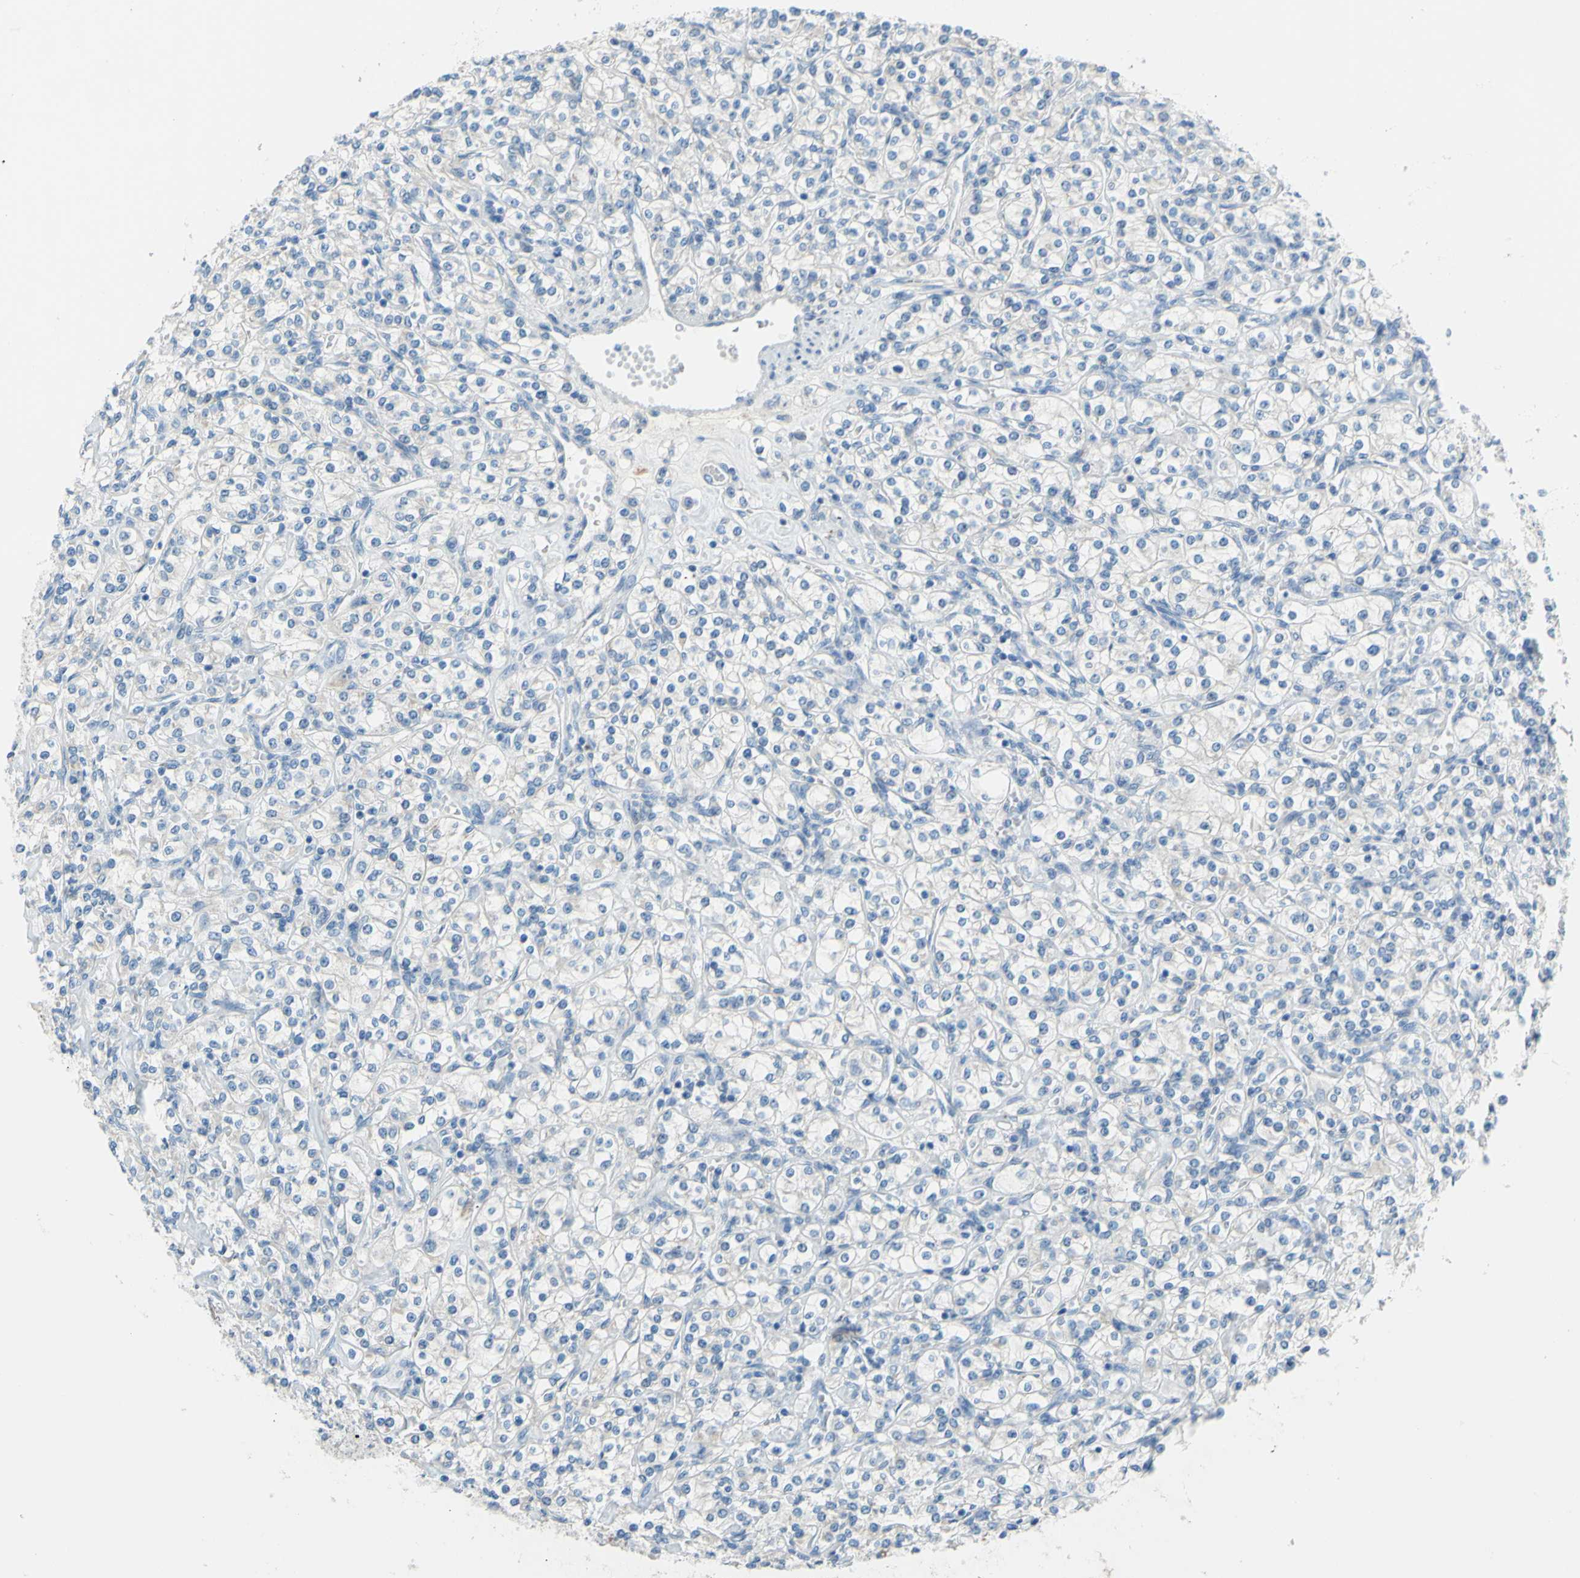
{"staining": {"intensity": "negative", "quantity": "none", "location": "none"}, "tissue": "renal cancer", "cell_type": "Tumor cells", "image_type": "cancer", "snomed": [{"axis": "morphology", "description": "Adenocarcinoma, NOS"}, {"axis": "topography", "description": "Kidney"}], "caption": "IHC histopathology image of human adenocarcinoma (renal) stained for a protein (brown), which reveals no positivity in tumor cells.", "gene": "SLC1A2", "patient": {"sex": "male", "age": 77}}